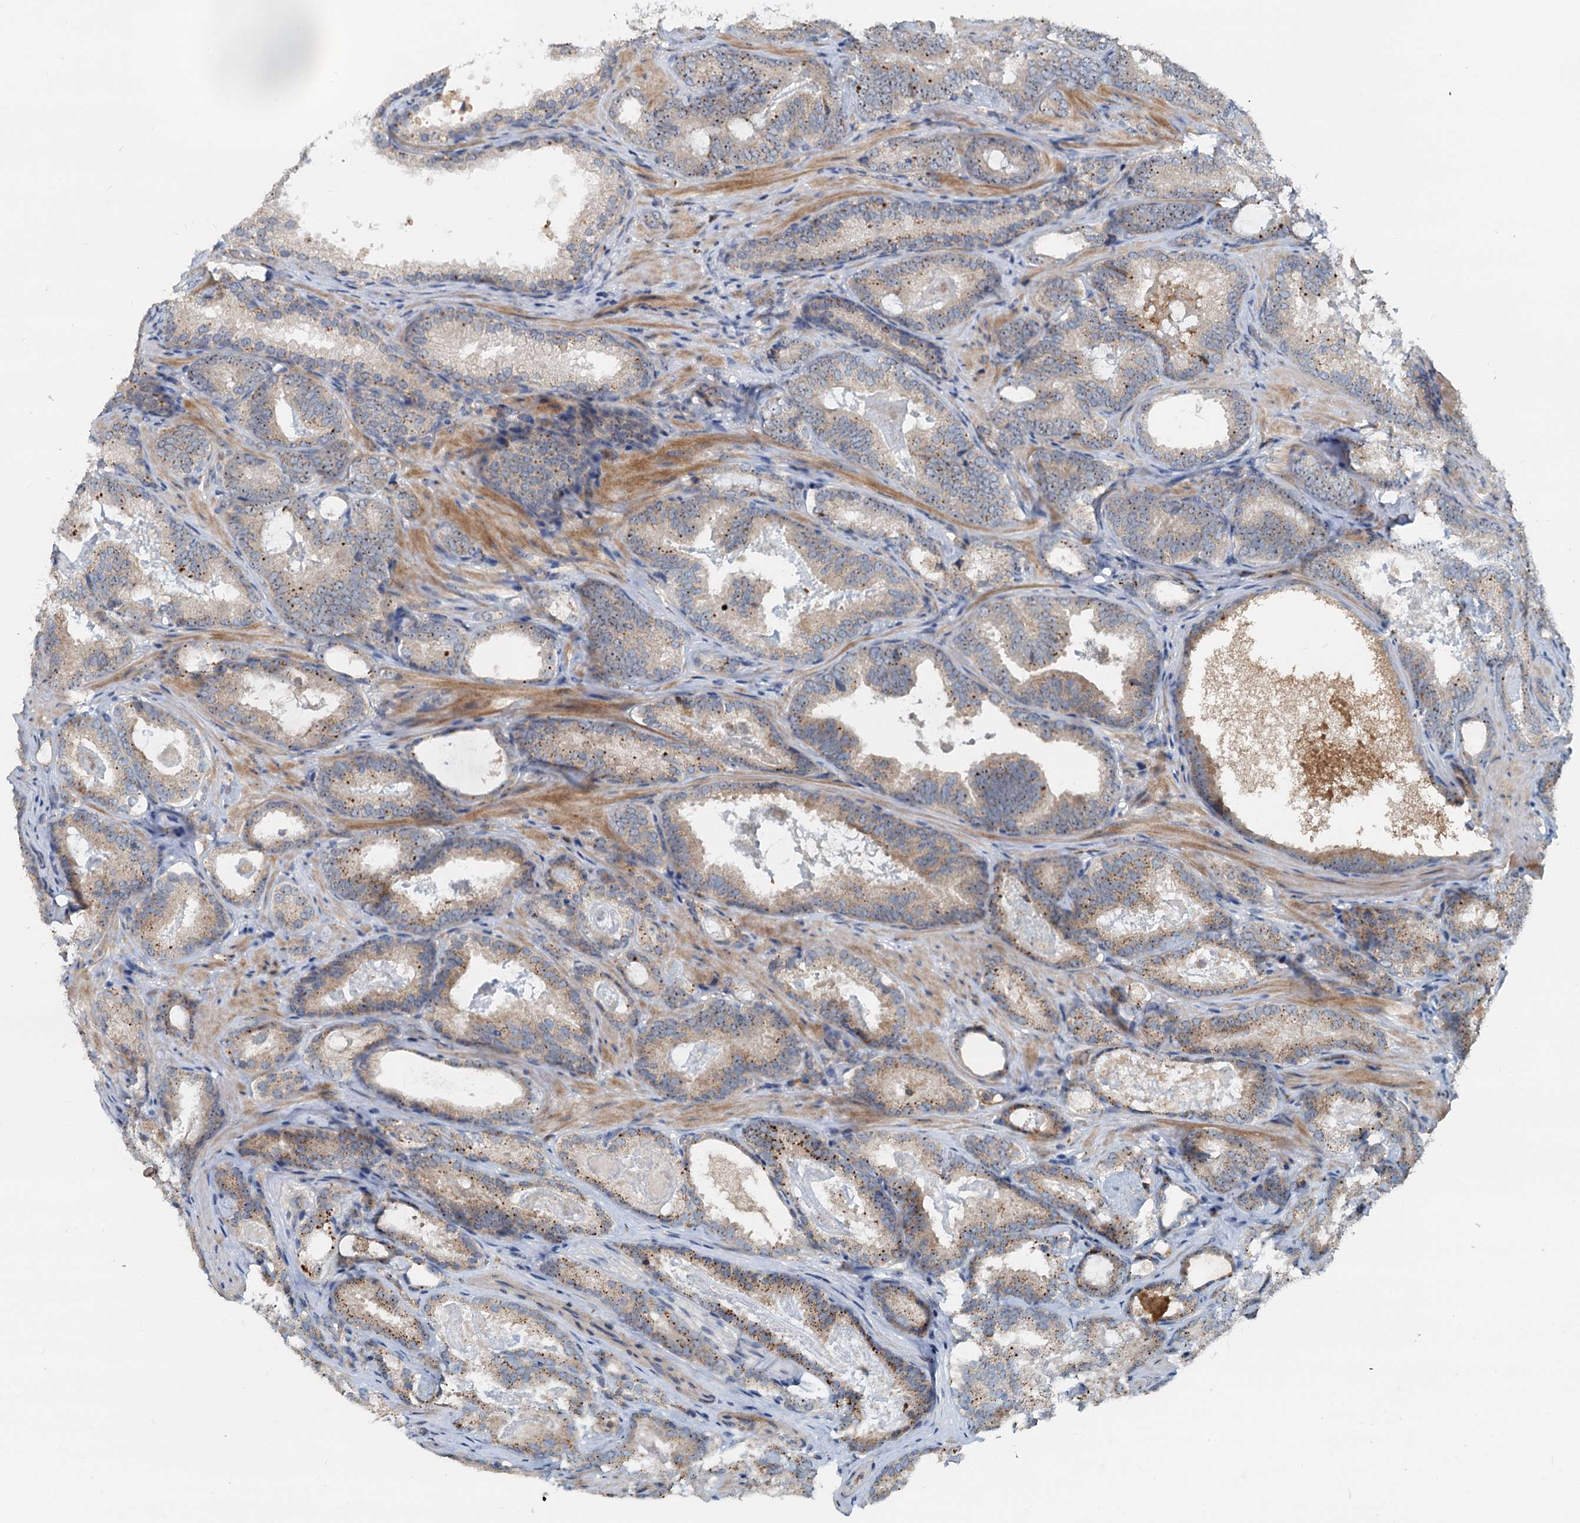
{"staining": {"intensity": "strong", "quantity": "<25%", "location": "cytoplasmic/membranous"}, "tissue": "prostate cancer", "cell_type": "Tumor cells", "image_type": "cancer", "snomed": [{"axis": "morphology", "description": "Adenocarcinoma, Low grade"}, {"axis": "topography", "description": "Prostate"}], "caption": "Human prostate adenocarcinoma (low-grade) stained with a brown dye shows strong cytoplasmic/membranous positive positivity in approximately <25% of tumor cells.", "gene": "RGS7BP", "patient": {"sex": "male", "age": 60}}